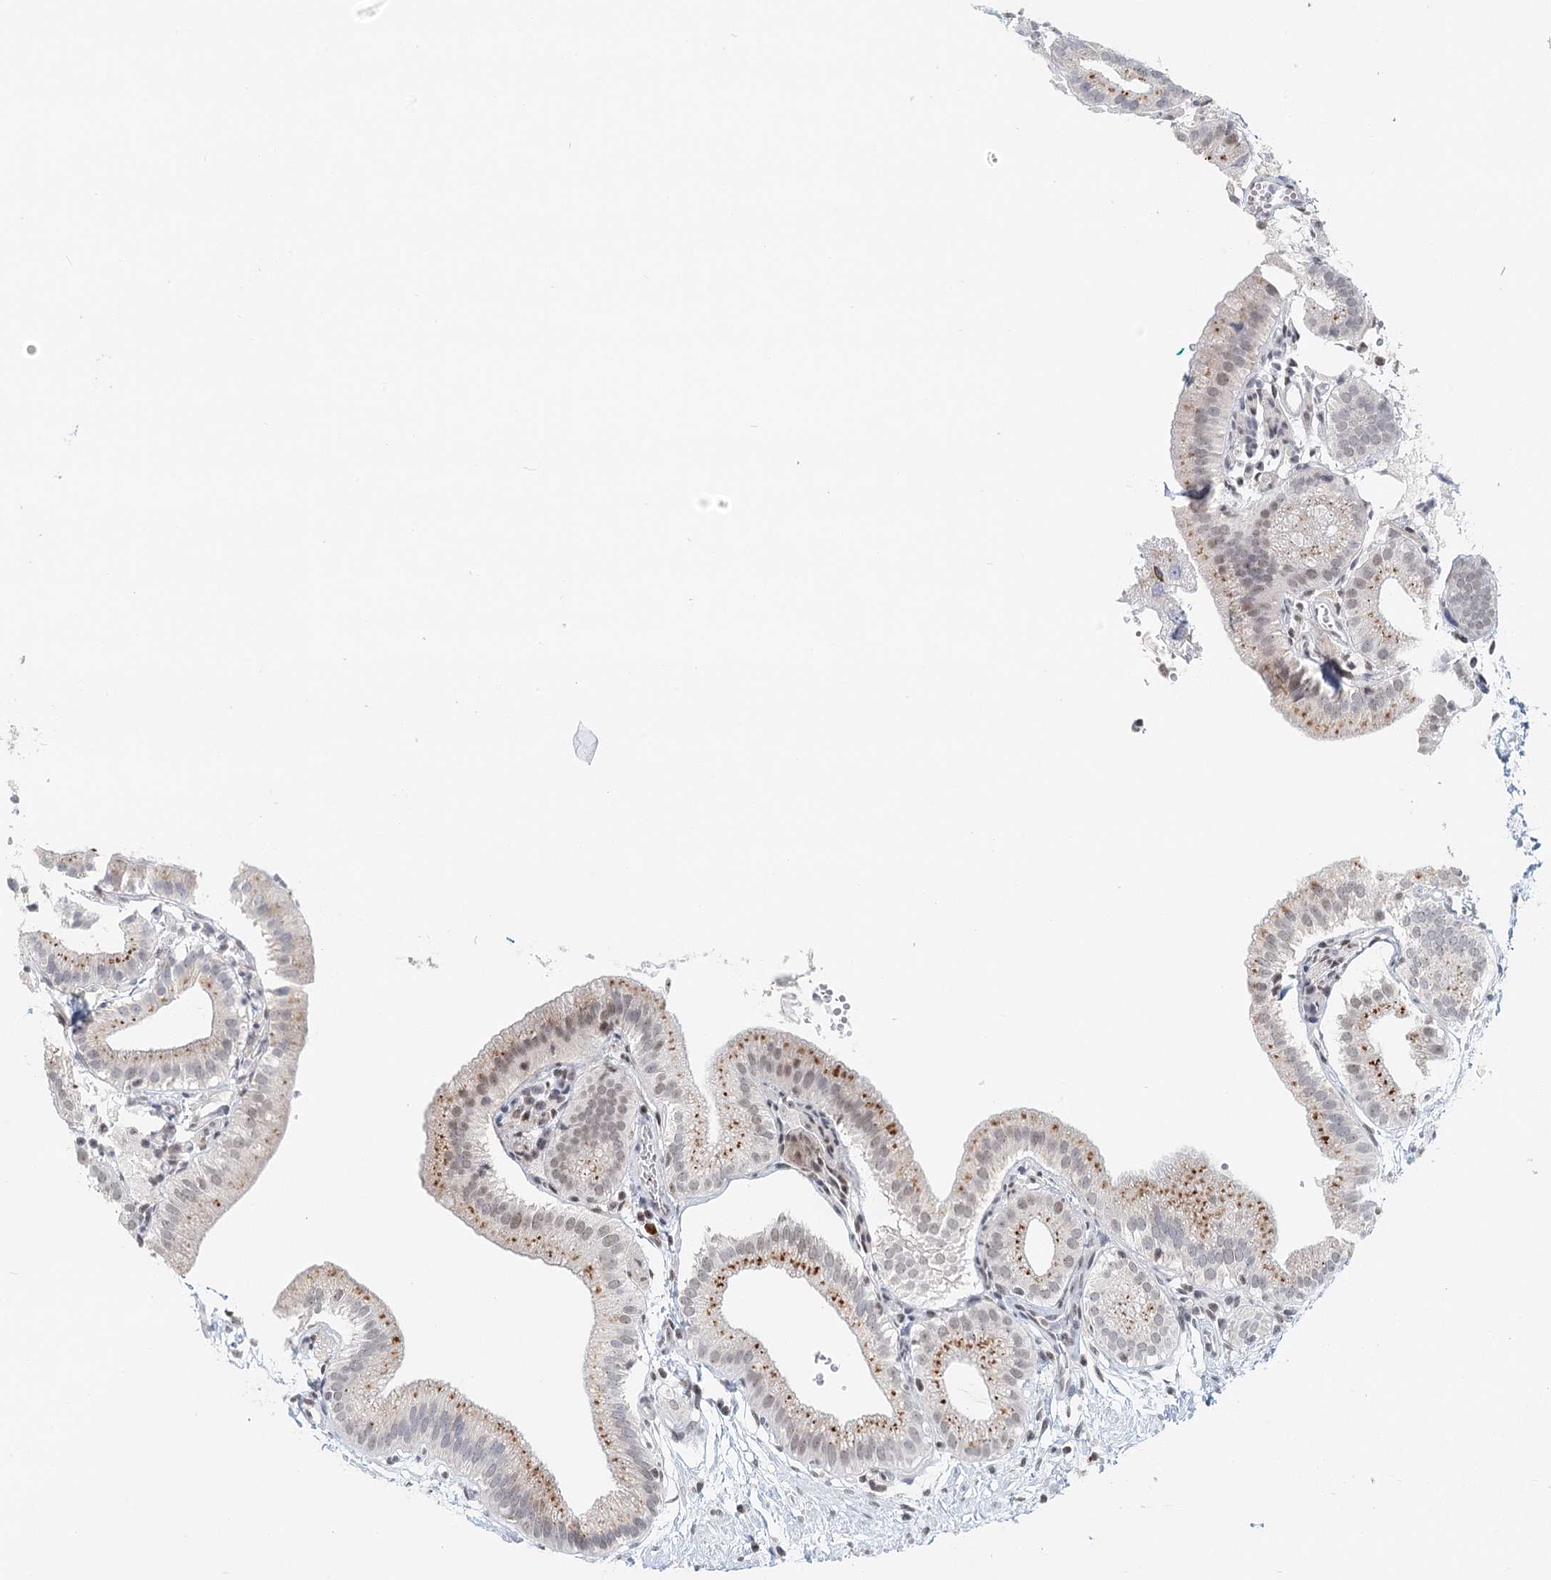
{"staining": {"intensity": "moderate", "quantity": "25%-75%", "location": "cytoplasmic/membranous,nuclear"}, "tissue": "gallbladder", "cell_type": "Glandular cells", "image_type": "normal", "snomed": [{"axis": "morphology", "description": "Normal tissue, NOS"}, {"axis": "topography", "description": "Gallbladder"}], "caption": "Immunohistochemical staining of unremarkable gallbladder shows 25%-75% levels of moderate cytoplasmic/membranous,nuclear protein positivity in about 25%-75% of glandular cells.", "gene": "BNIP5", "patient": {"sex": "male", "age": 55}}